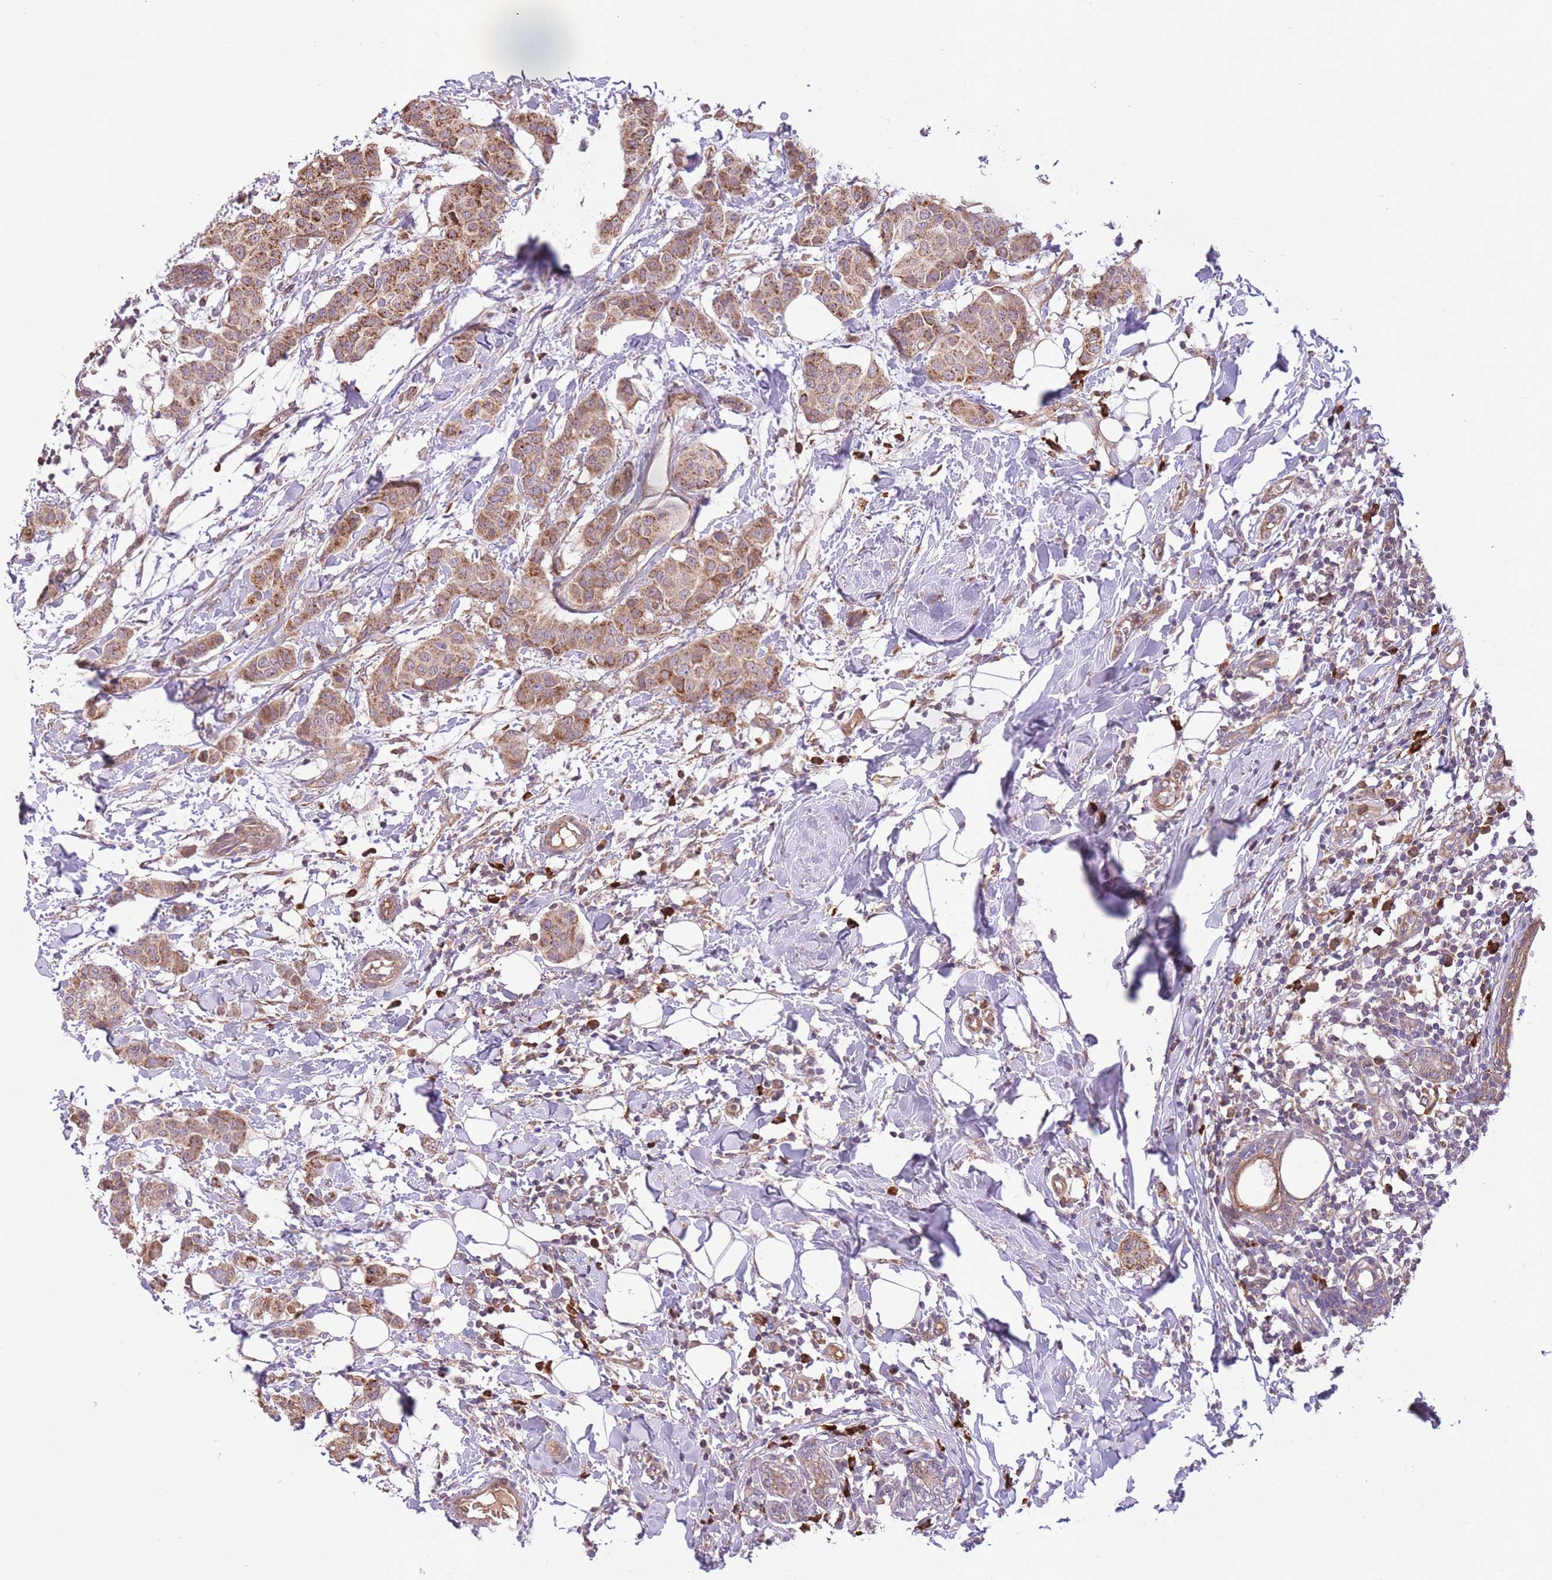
{"staining": {"intensity": "moderate", "quantity": ">75%", "location": "cytoplasmic/membranous"}, "tissue": "breast cancer", "cell_type": "Tumor cells", "image_type": "cancer", "snomed": [{"axis": "morphology", "description": "Duct carcinoma"}, {"axis": "topography", "description": "Breast"}], "caption": "Moderate cytoplasmic/membranous positivity is present in approximately >75% of tumor cells in breast invasive ductal carcinoma.", "gene": "POLR3F", "patient": {"sex": "female", "age": 40}}